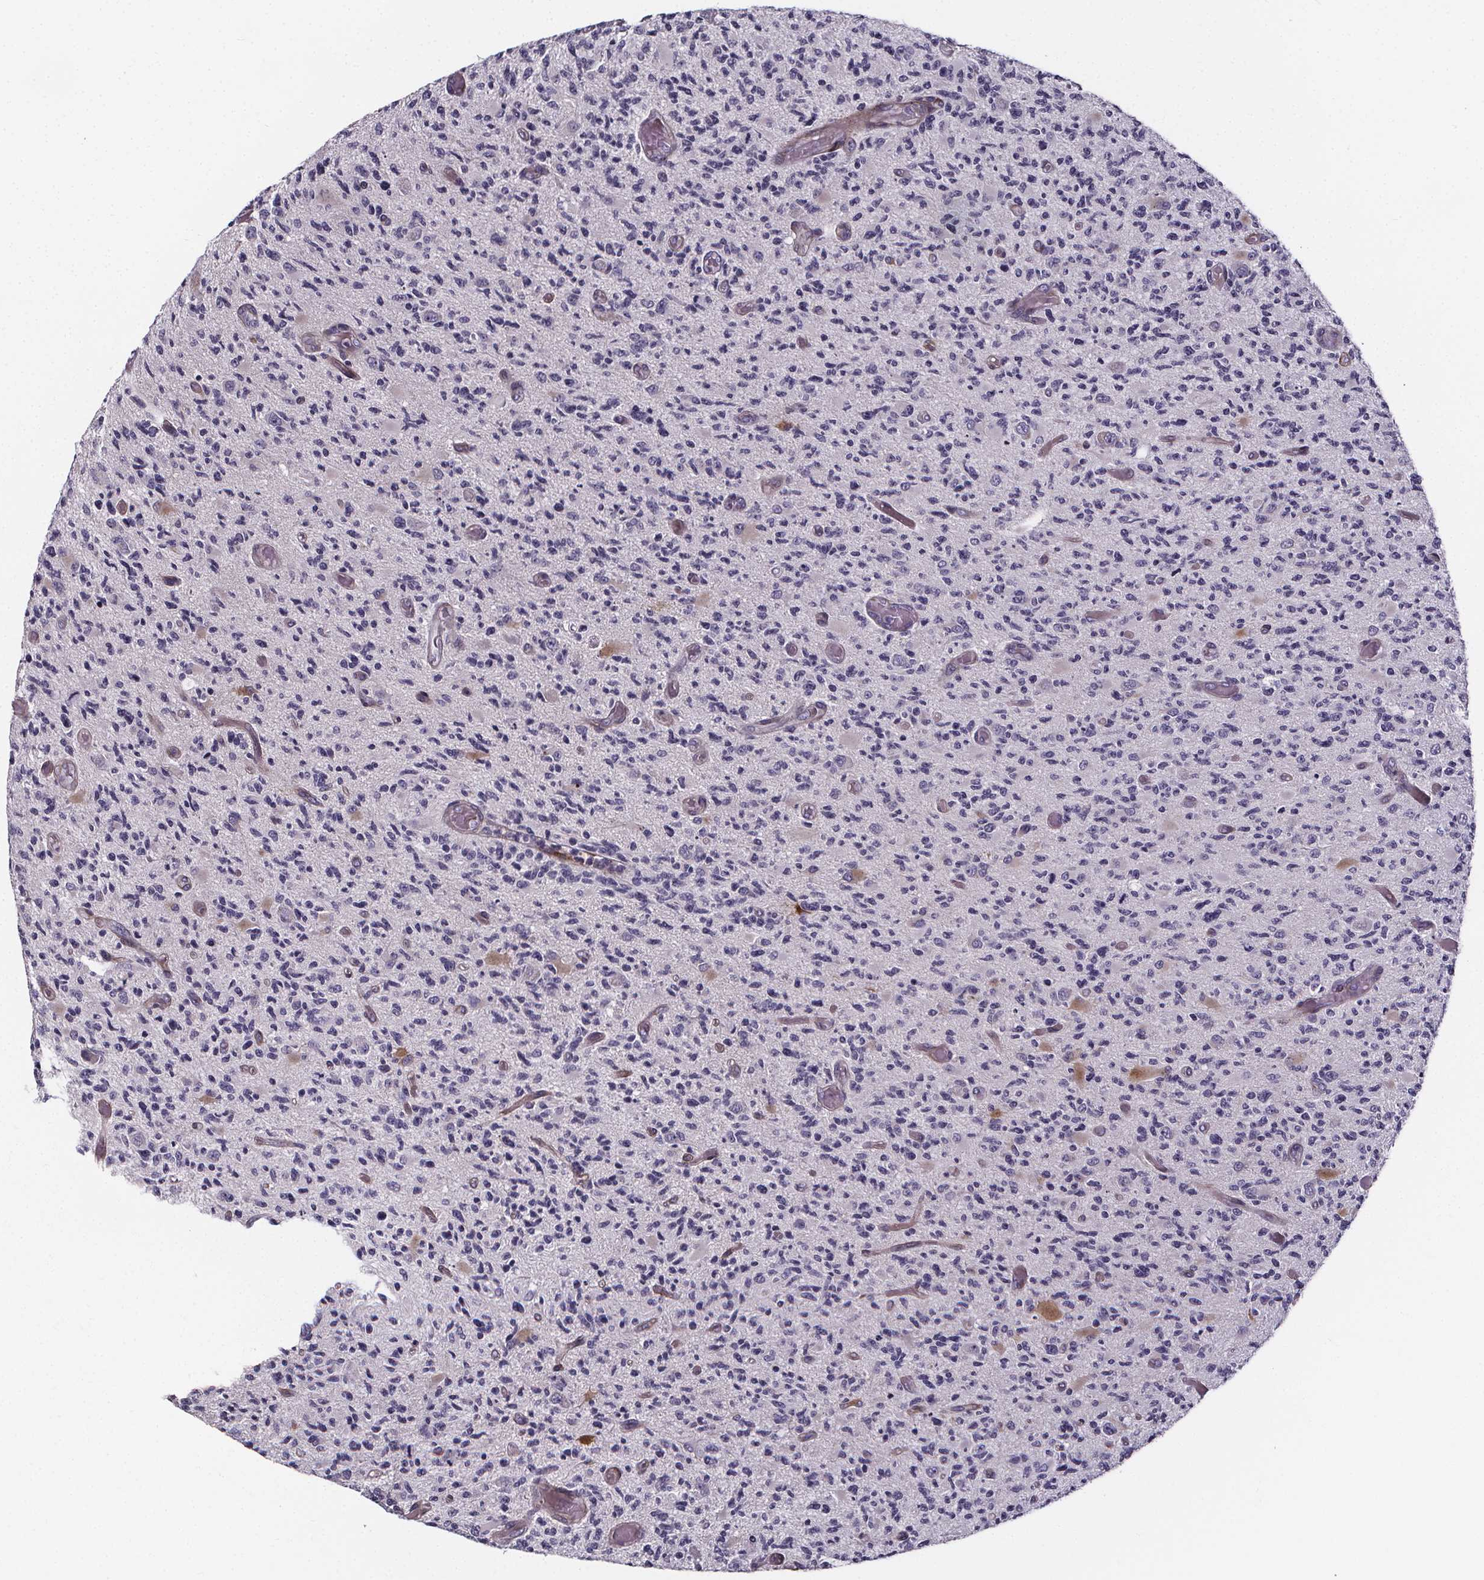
{"staining": {"intensity": "negative", "quantity": "none", "location": "none"}, "tissue": "glioma", "cell_type": "Tumor cells", "image_type": "cancer", "snomed": [{"axis": "morphology", "description": "Glioma, malignant, High grade"}, {"axis": "topography", "description": "Brain"}], "caption": "A high-resolution histopathology image shows immunohistochemistry (IHC) staining of malignant glioma (high-grade), which exhibits no significant staining in tumor cells.", "gene": "AEBP1", "patient": {"sex": "female", "age": 63}}